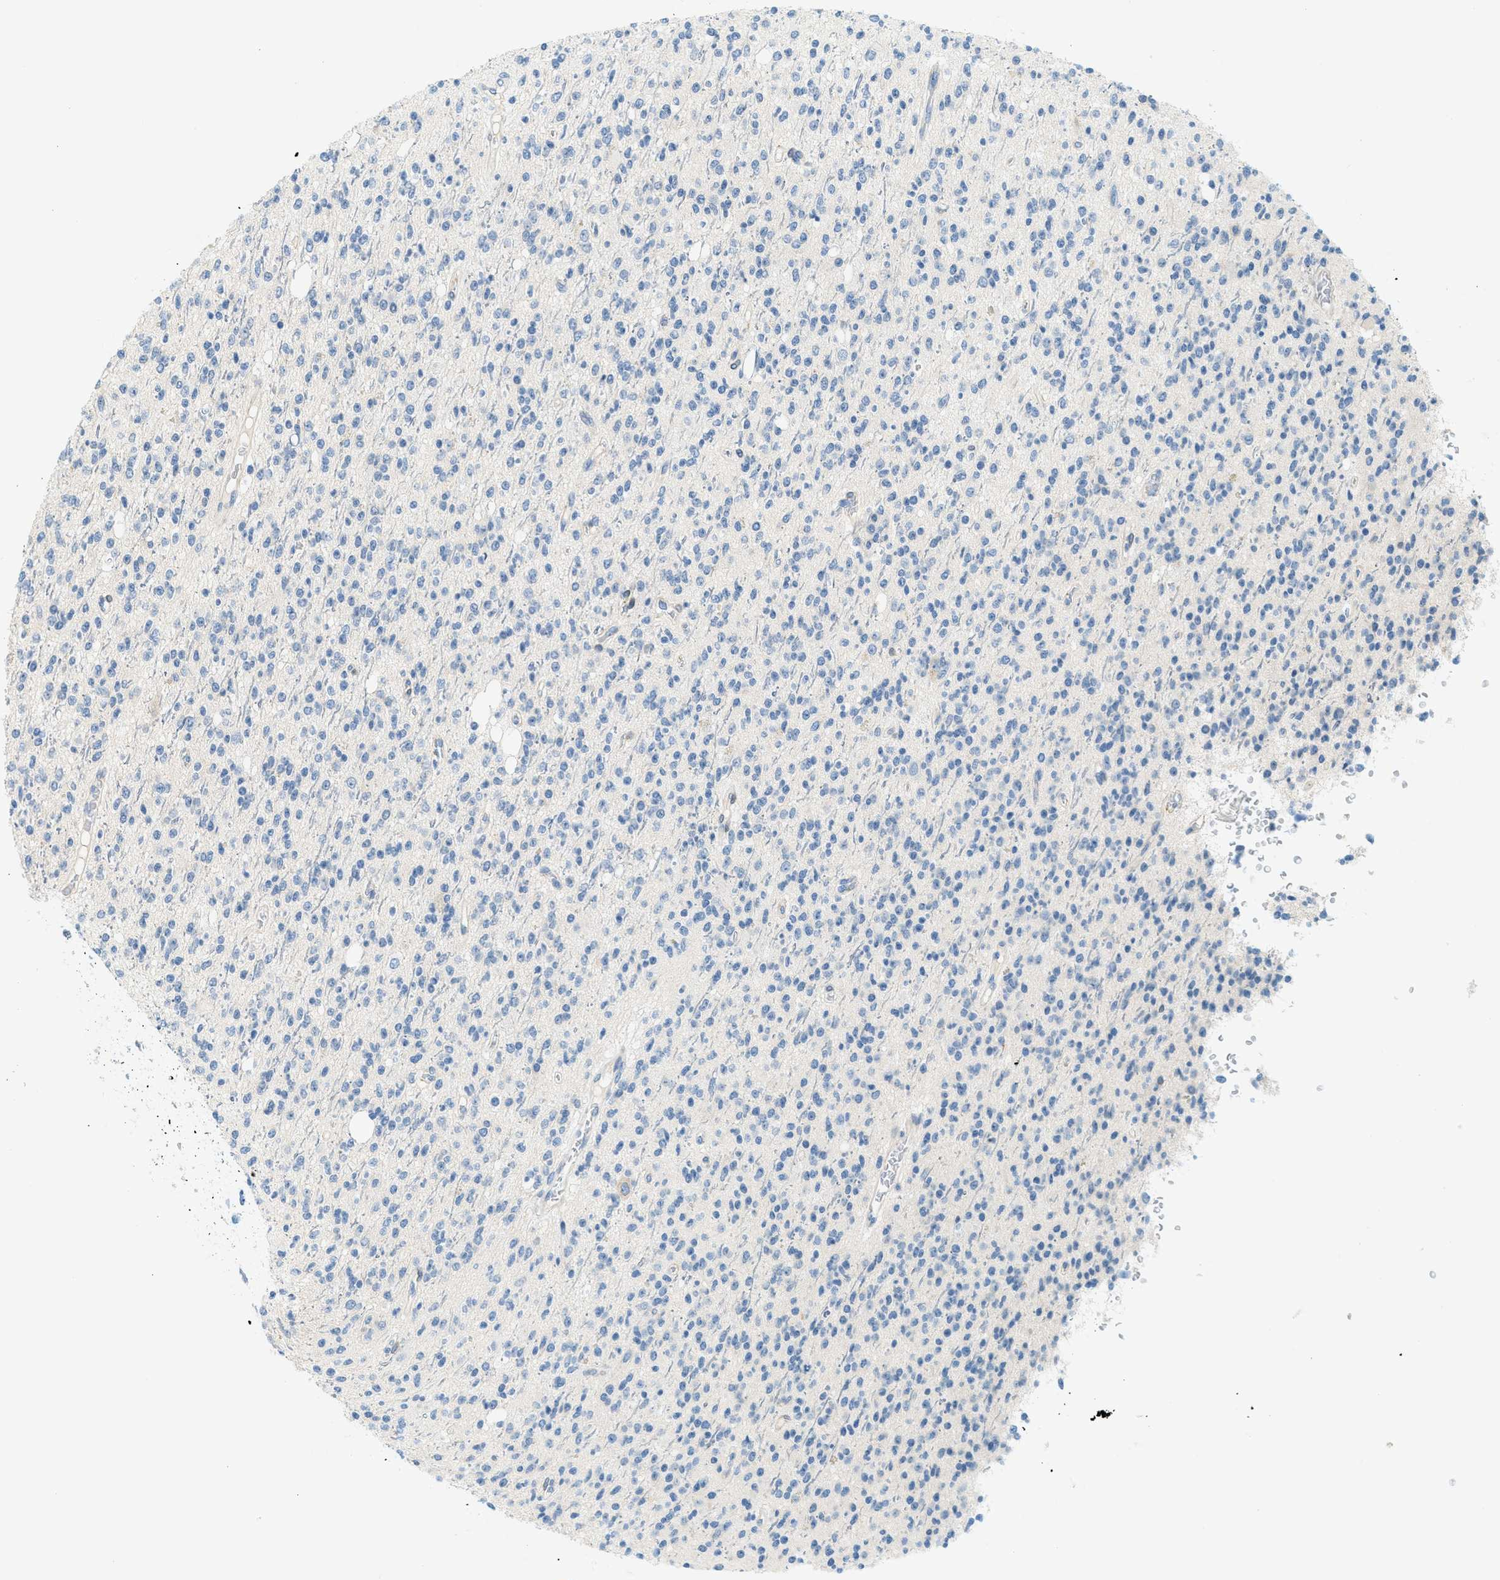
{"staining": {"intensity": "negative", "quantity": "none", "location": "none"}, "tissue": "glioma", "cell_type": "Tumor cells", "image_type": "cancer", "snomed": [{"axis": "morphology", "description": "Glioma, malignant, High grade"}, {"axis": "topography", "description": "Brain"}], "caption": "Image shows no protein expression in tumor cells of malignant glioma (high-grade) tissue.", "gene": "CYP4X1", "patient": {"sex": "male", "age": 34}}